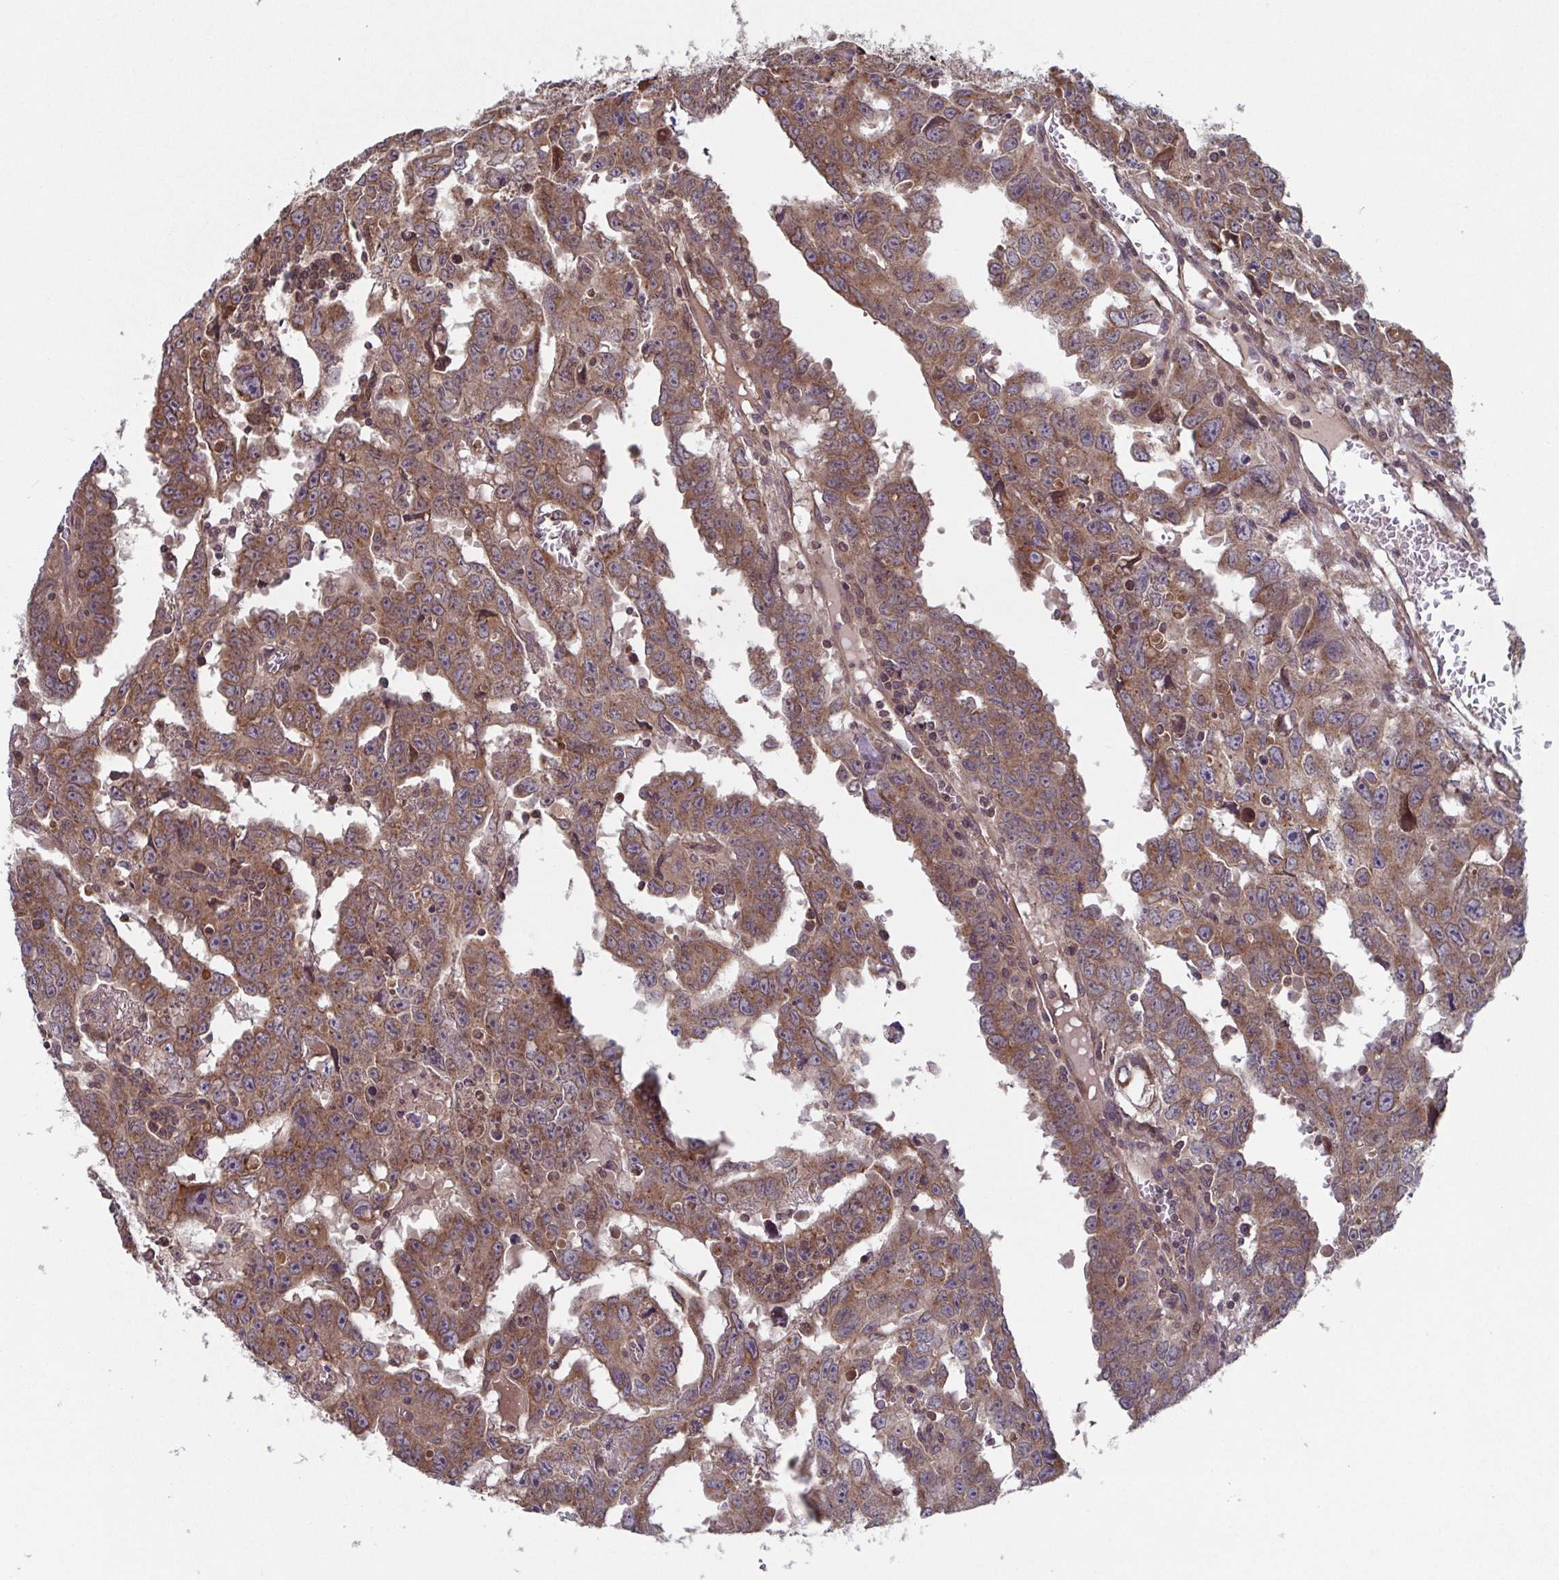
{"staining": {"intensity": "moderate", "quantity": ">75%", "location": "cytoplasmic/membranous"}, "tissue": "testis cancer", "cell_type": "Tumor cells", "image_type": "cancer", "snomed": [{"axis": "morphology", "description": "Carcinoma, Embryonal, NOS"}, {"axis": "topography", "description": "Testis"}], "caption": "An image of testis cancer (embryonal carcinoma) stained for a protein exhibits moderate cytoplasmic/membranous brown staining in tumor cells. (brown staining indicates protein expression, while blue staining denotes nuclei).", "gene": "COPB1", "patient": {"sex": "male", "age": 22}}